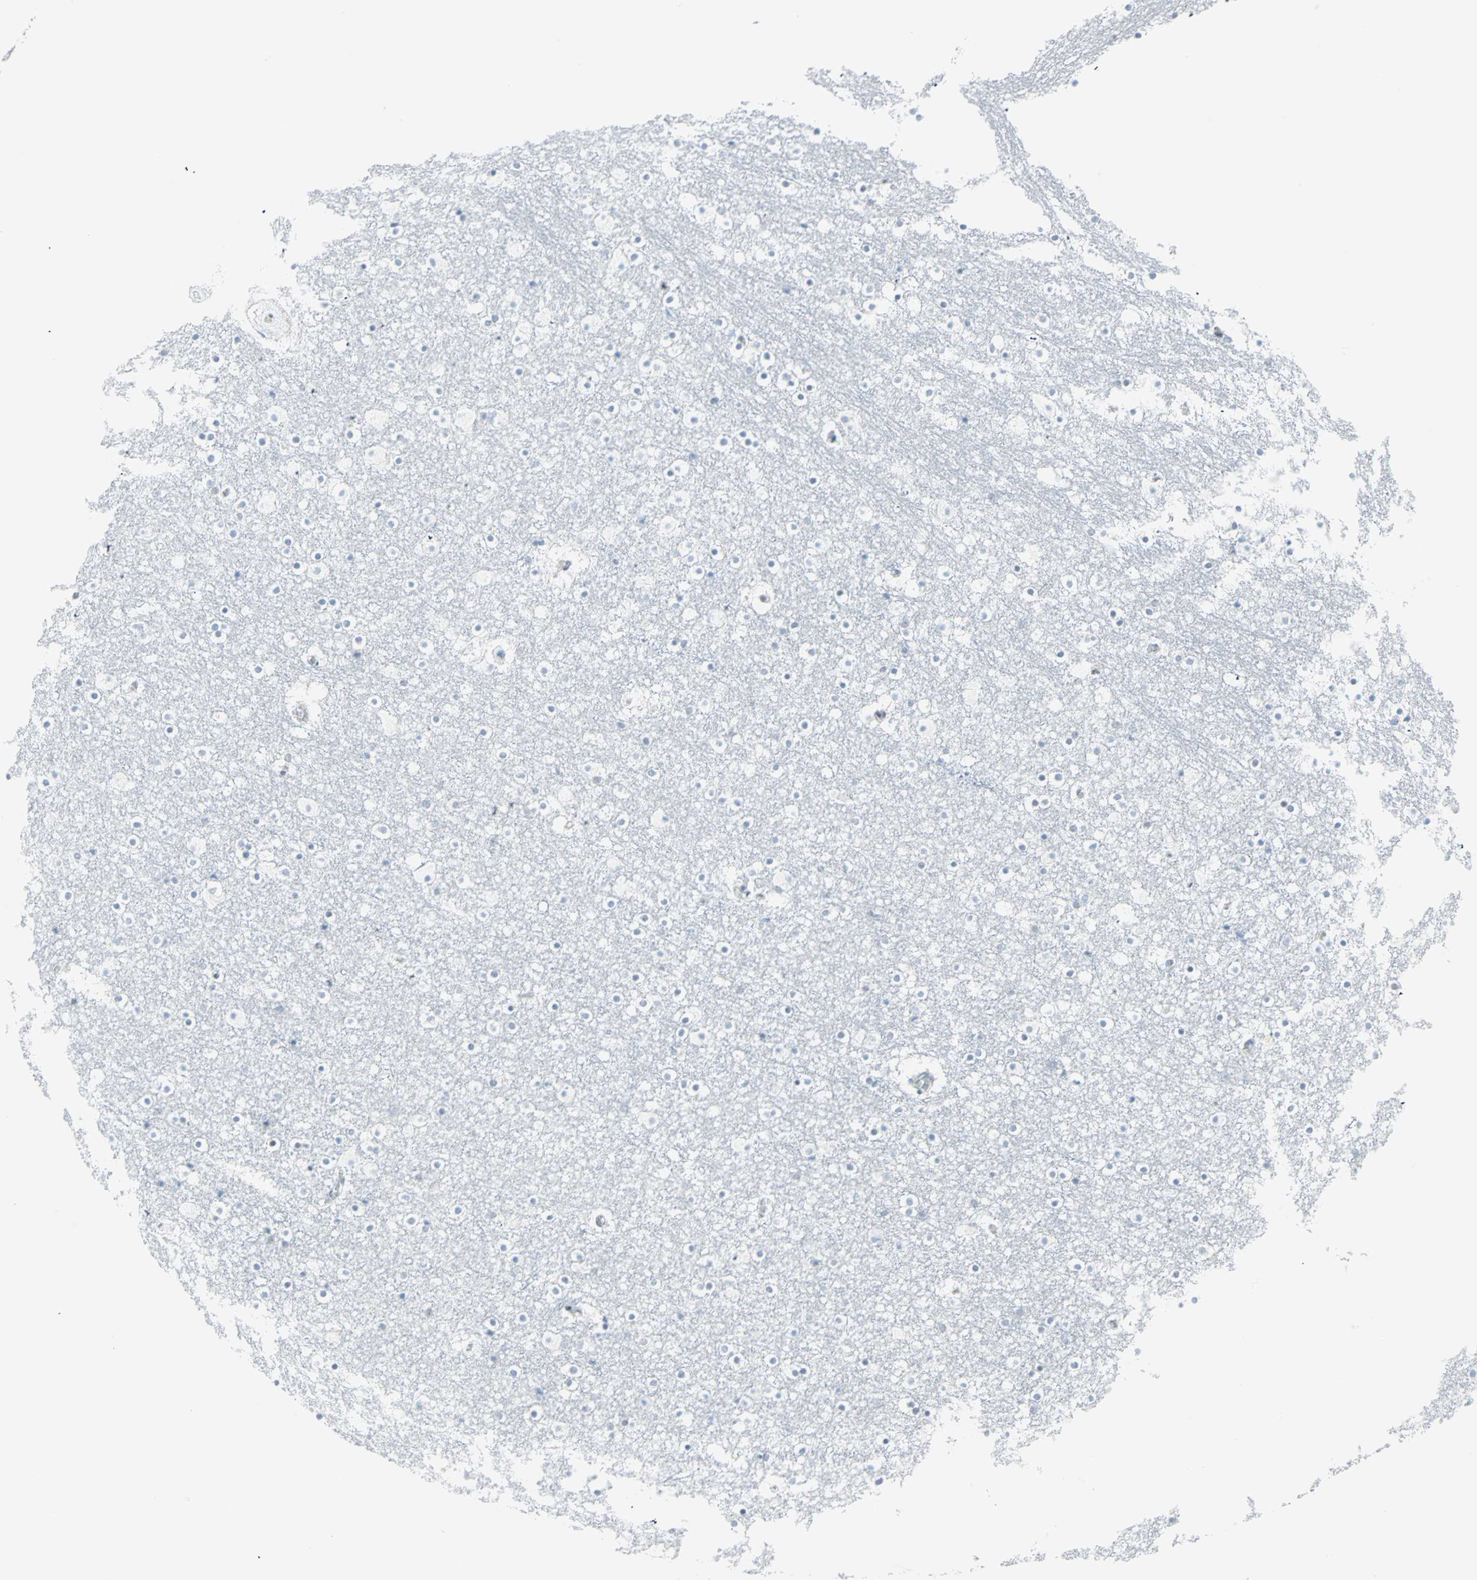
{"staining": {"intensity": "weak", "quantity": "<25%", "location": "nuclear"}, "tissue": "caudate", "cell_type": "Glial cells", "image_type": "normal", "snomed": [{"axis": "morphology", "description": "Normal tissue, NOS"}, {"axis": "topography", "description": "Lateral ventricle wall"}], "caption": "The immunohistochemistry photomicrograph has no significant positivity in glial cells of caudate. (DAB (3,3'-diaminobenzidine) IHC, high magnification).", "gene": "PKNOX1", "patient": {"sex": "male", "age": 45}}